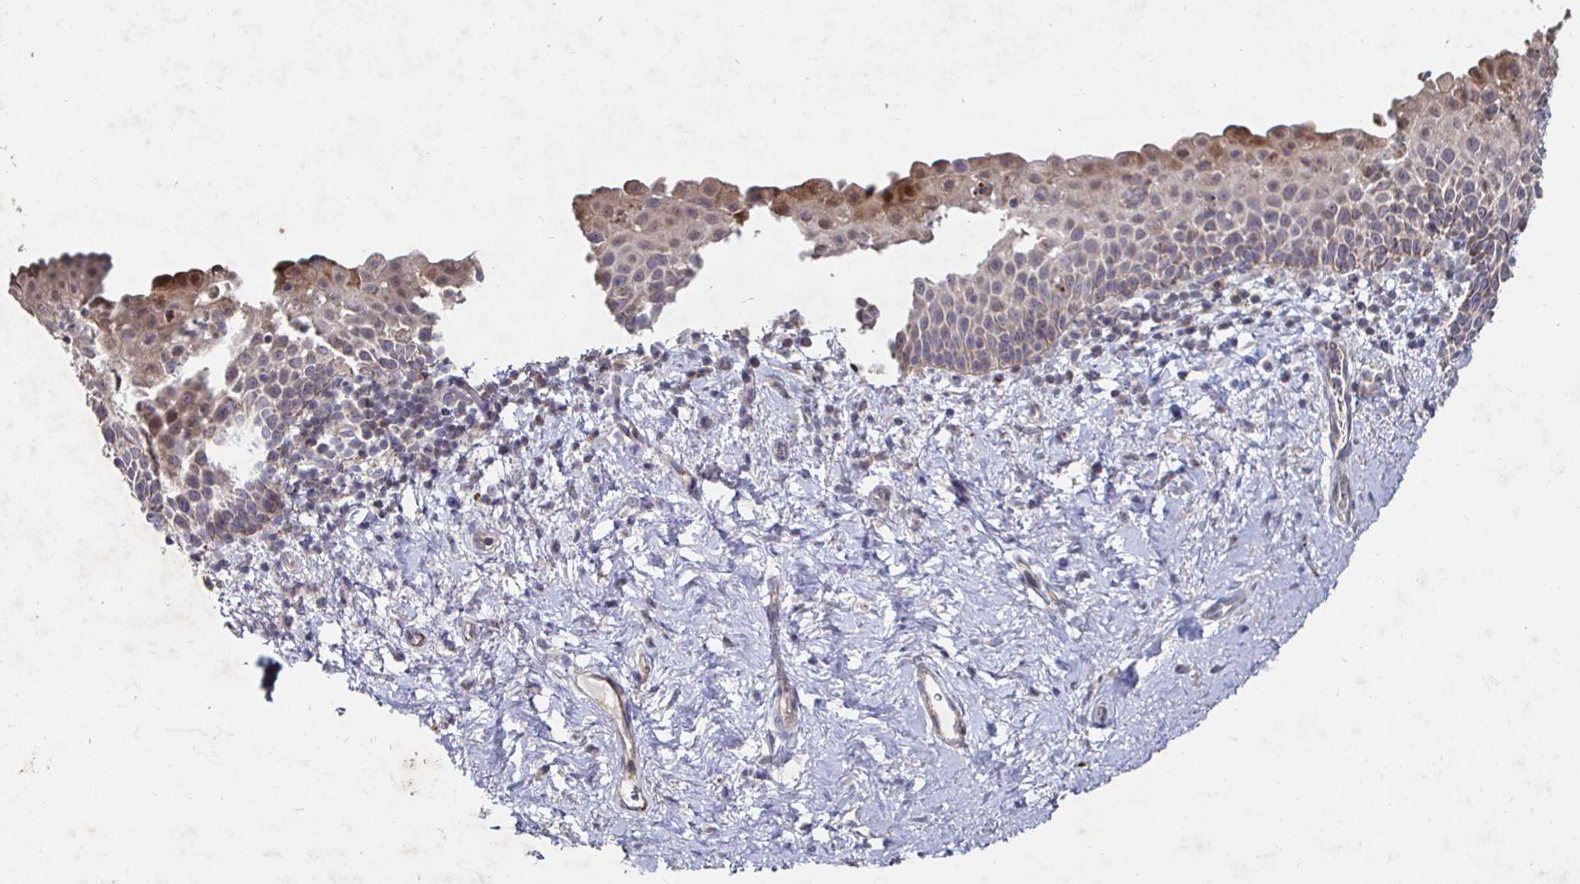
{"staining": {"intensity": "moderate", "quantity": "25%-75%", "location": "cytoplasmic/membranous,nuclear"}, "tissue": "vagina", "cell_type": "Squamous epithelial cells", "image_type": "normal", "snomed": [{"axis": "morphology", "description": "Normal tissue, NOS"}, {"axis": "topography", "description": "Vagina"}], "caption": "Moderate cytoplasmic/membranous,nuclear expression is identified in approximately 25%-75% of squamous epithelial cells in normal vagina. (DAB (3,3'-diaminobenzidine) IHC, brown staining for protein, blue staining for nuclei).", "gene": "NRSN1", "patient": {"sex": "female", "age": 61}}